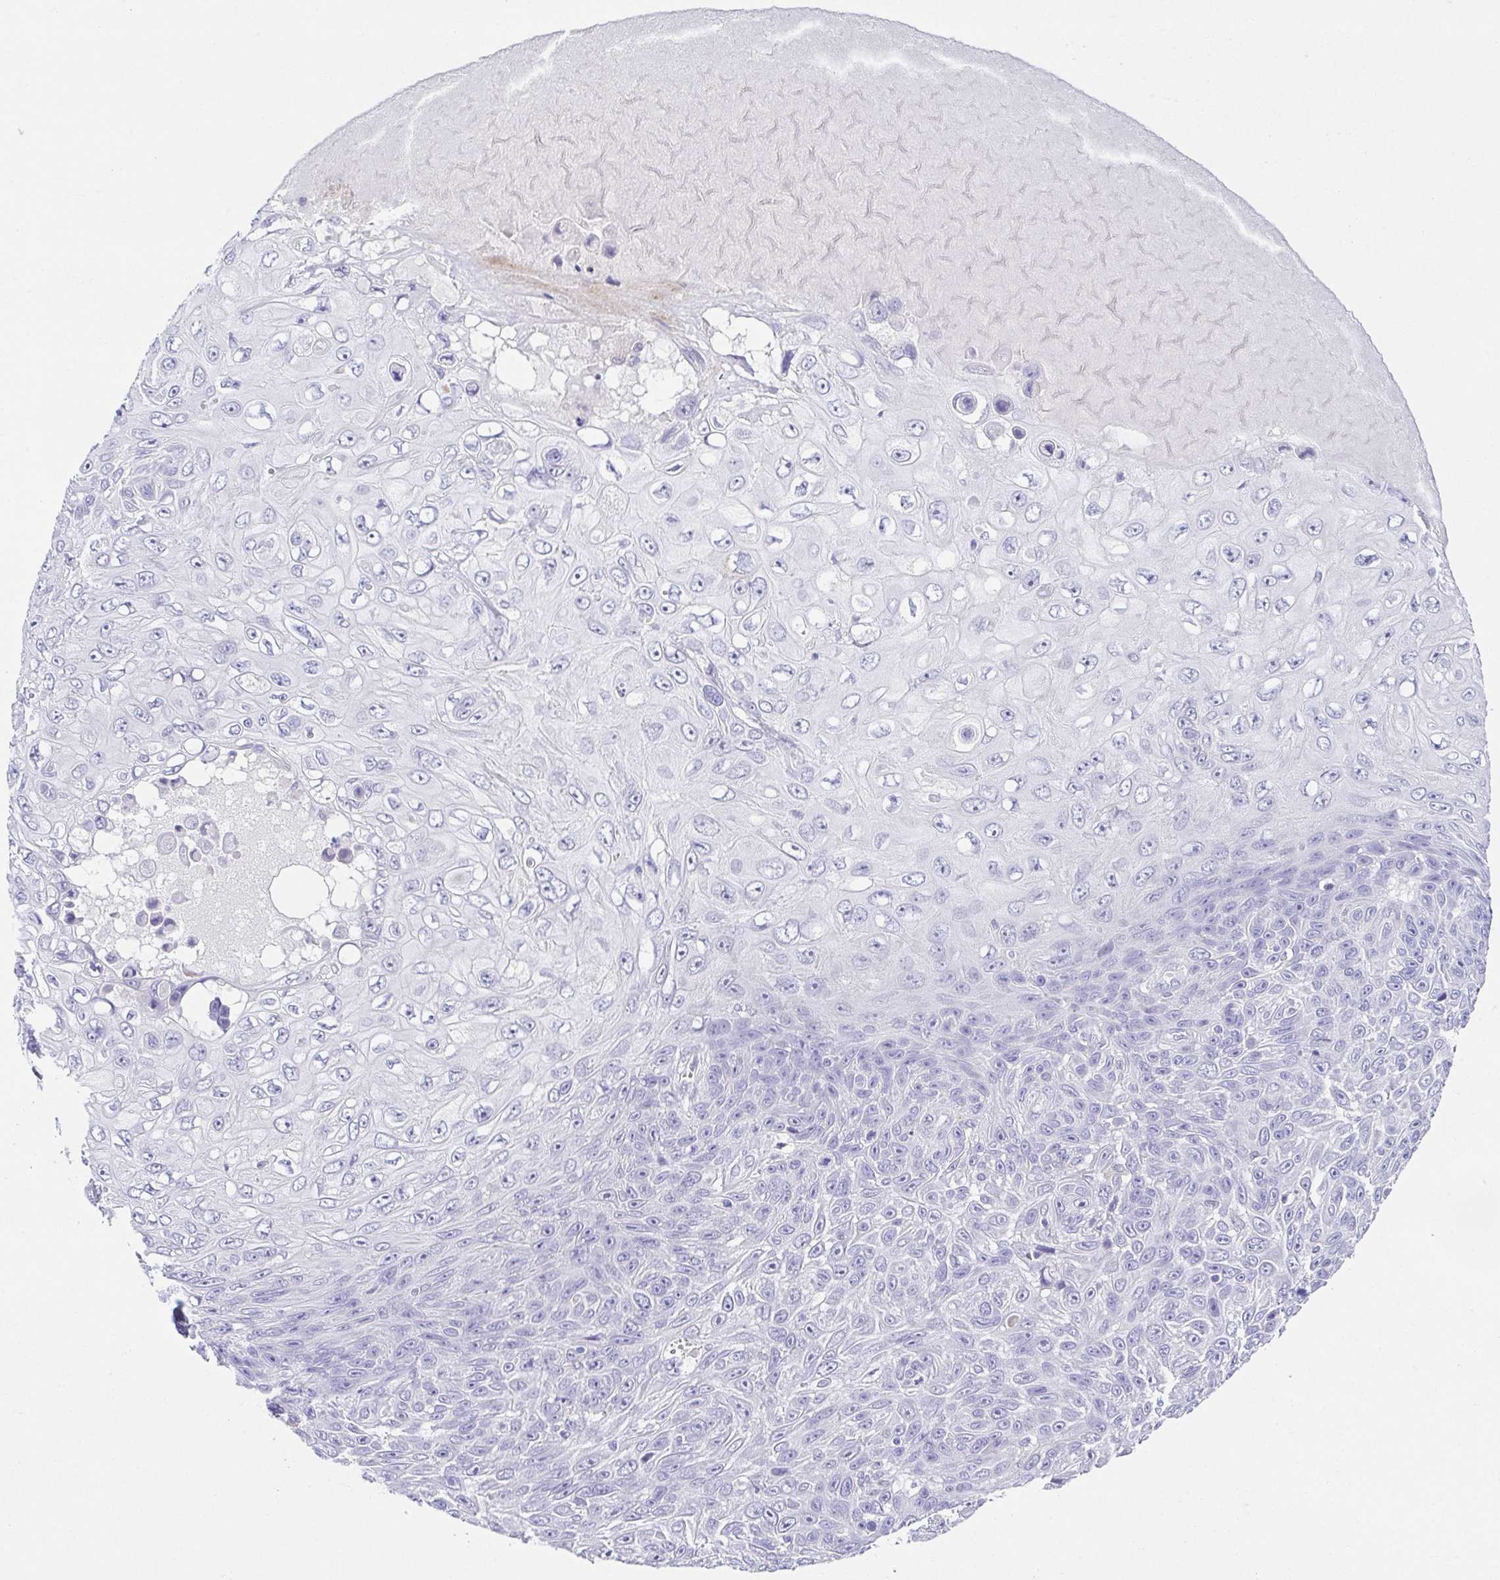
{"staining": {"intensity": "negative", "quantity": "none", "location": "none"}, "tissue": "skin cancer", "cell_type": "Tumor cells", "image_type": "cancer", "snomed": [{"axis": "morphology", "description": "Squamous cell carcinoma, NOS"}, {"axis": "topography", "description": "Skin"}], "caption": "Histopathology image shows no significant protein expression in tumor cells of squamous cell carcinoma (skin).", "gene": "HAPLN2", "patient": {"sex": "male", "age": 82}}